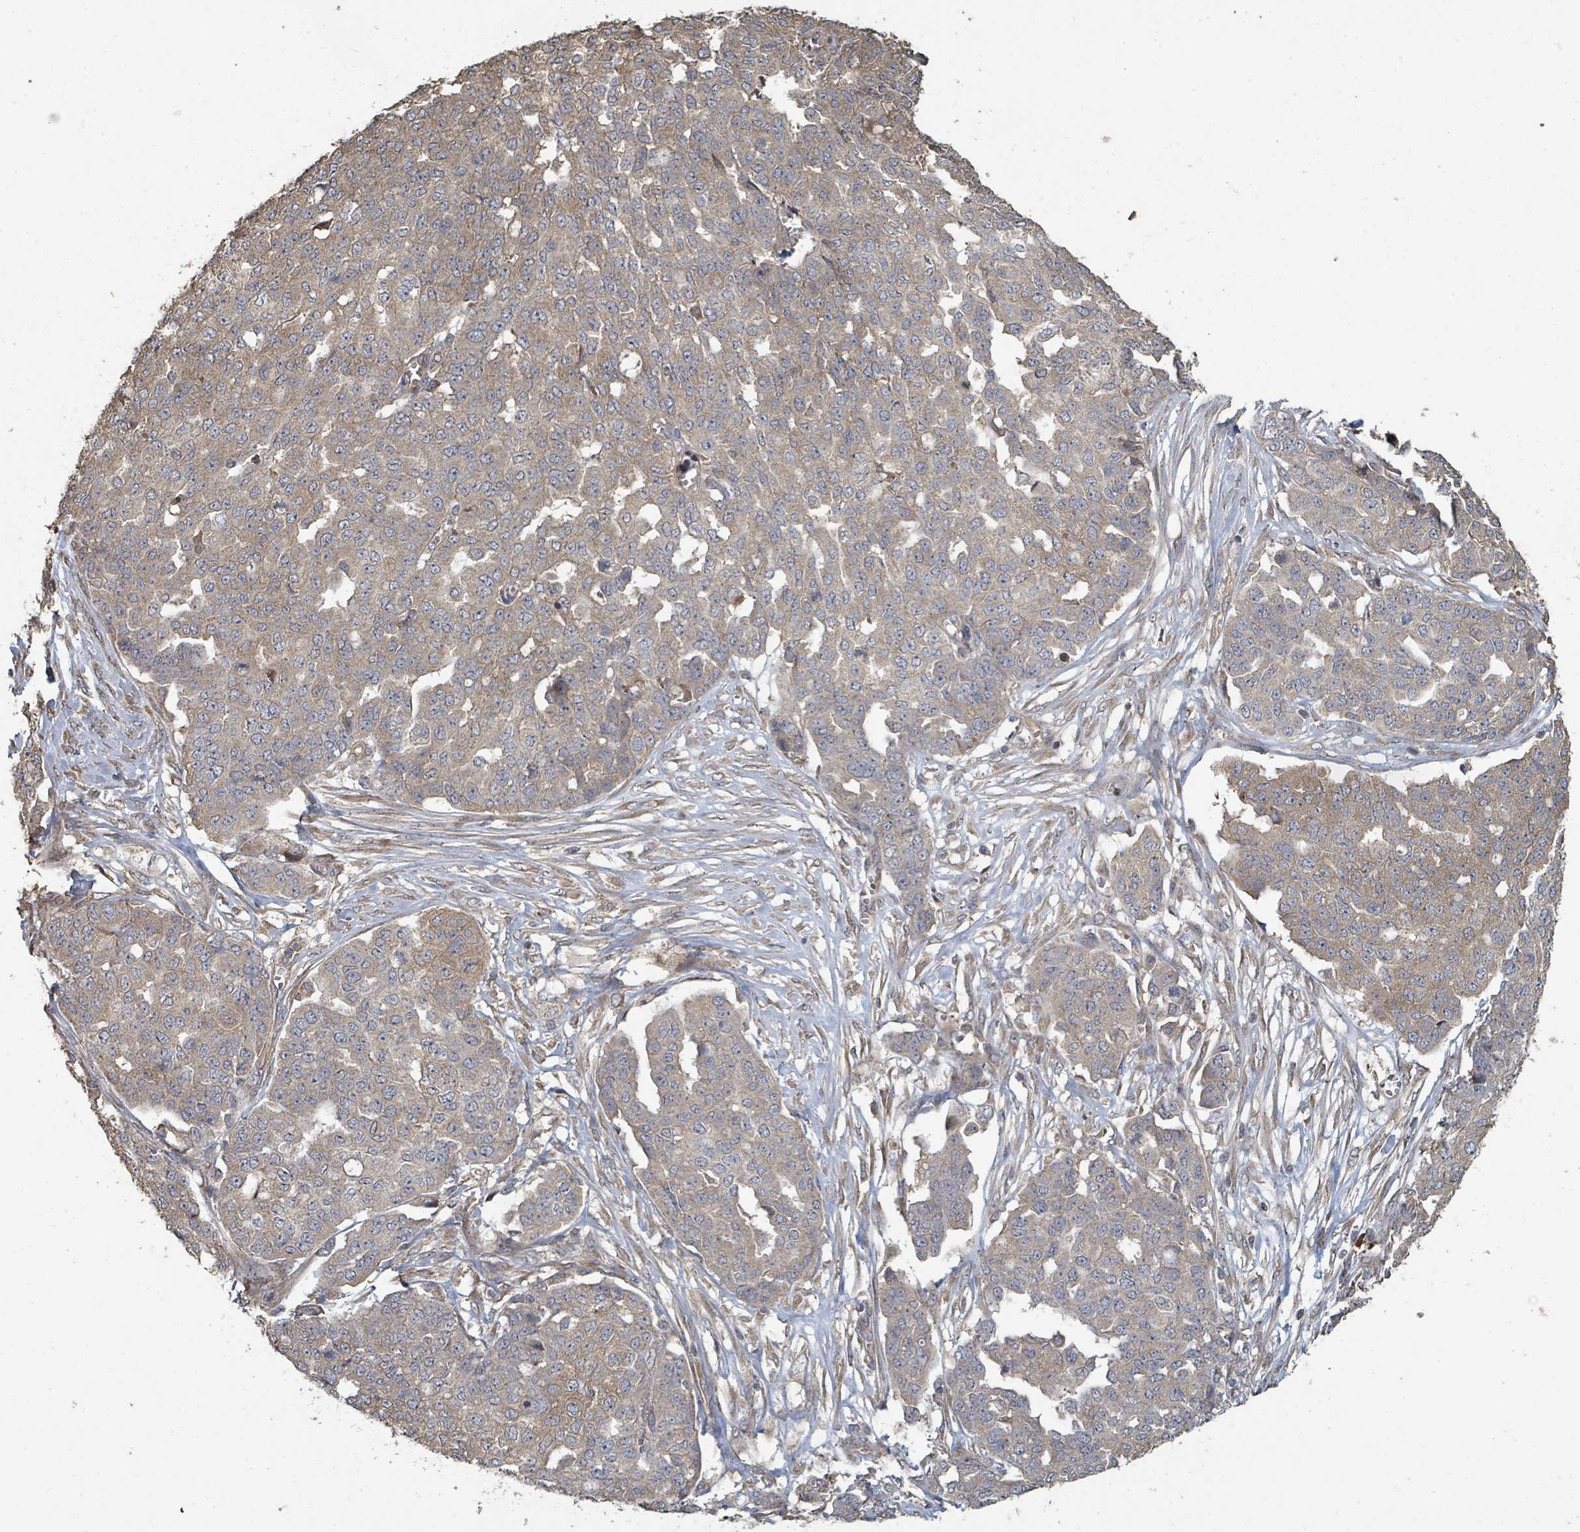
{"staining": {"intensity": "moderate", "quantity": "25%-75%", "location": "cytoplasmic/membranous"}, "tissue": "ovarian cancer", "cell_type": "Tumor cells", "image_type": "cancer", "snomed": [{"axis": "morphology", "description": "Cystadenocarcinoma, serous, NOS"}, {"axis": "topography", "description": "Soft tissue"}, {"axis": "topography", "description": "Ovary"}], "caption": "IHC image of human ovarian cancer (serous cystadenocarcinoma) stained for a protein (brown), which shows medium levels of moderate cytoplasmic/membranous positivity in approximately 25%-75% of tumor cells.", "gene": "WDFY1", "patient": {"sex": "female", "age": 57}}